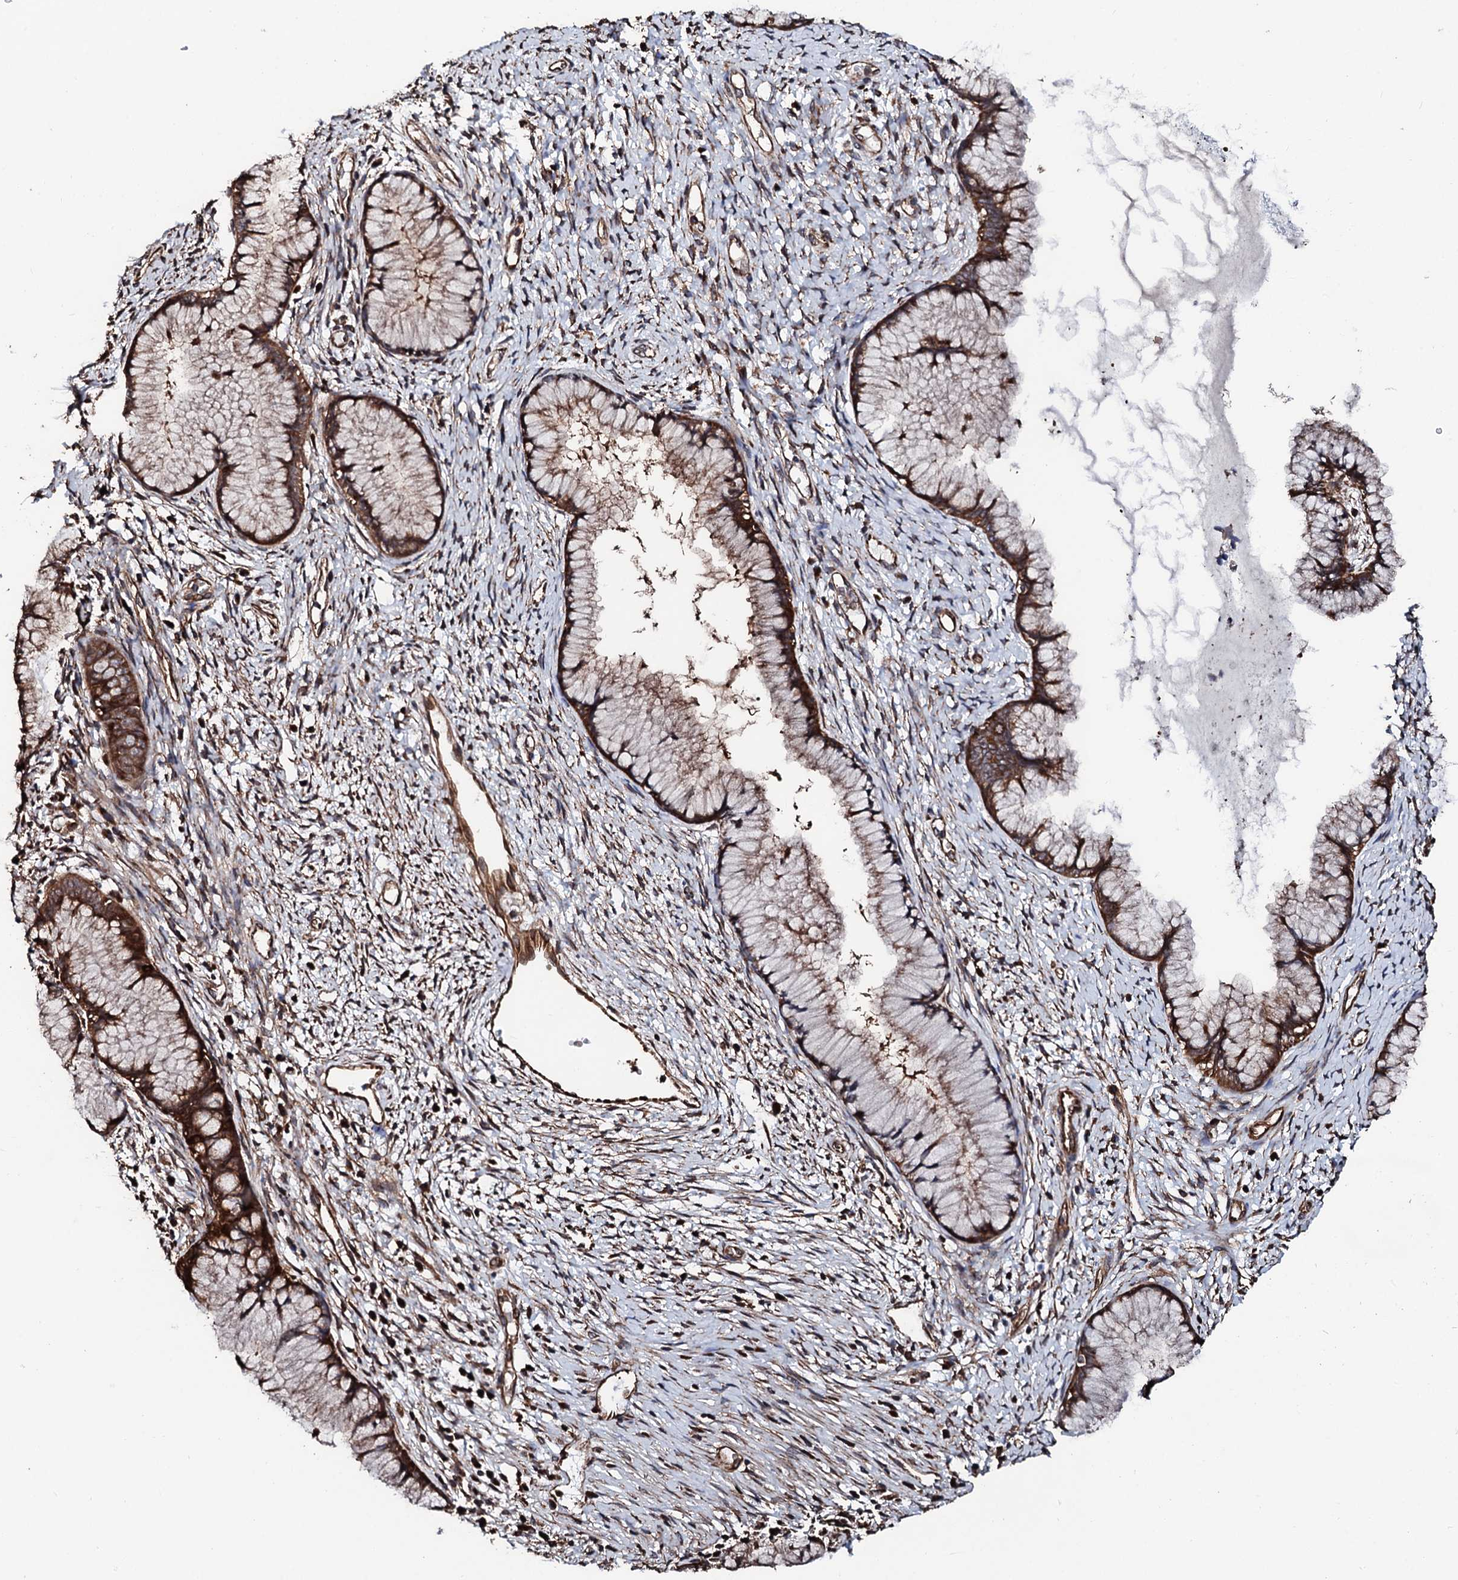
{"staining": {"intensity": "strong", "quantity": "25%-75%", "location": "cytoplasmic/membranous"}, "tissue": "cervix", "cell_type": "Glandular cells", "image_type": "normal", "snomed": [{"axis": "morphology", "description": "Normal tissue, NOS"}, {"axis": "topography", "description": "Cervix"}], "caption": "Cervix was stained to show a protein in brown. There is high levels of strong cytoplasmic/membranous positivity in about 25%-75% of glandular cells.", "gene": "CKAP5", "patient": {"sex": "female", "age": 42}}